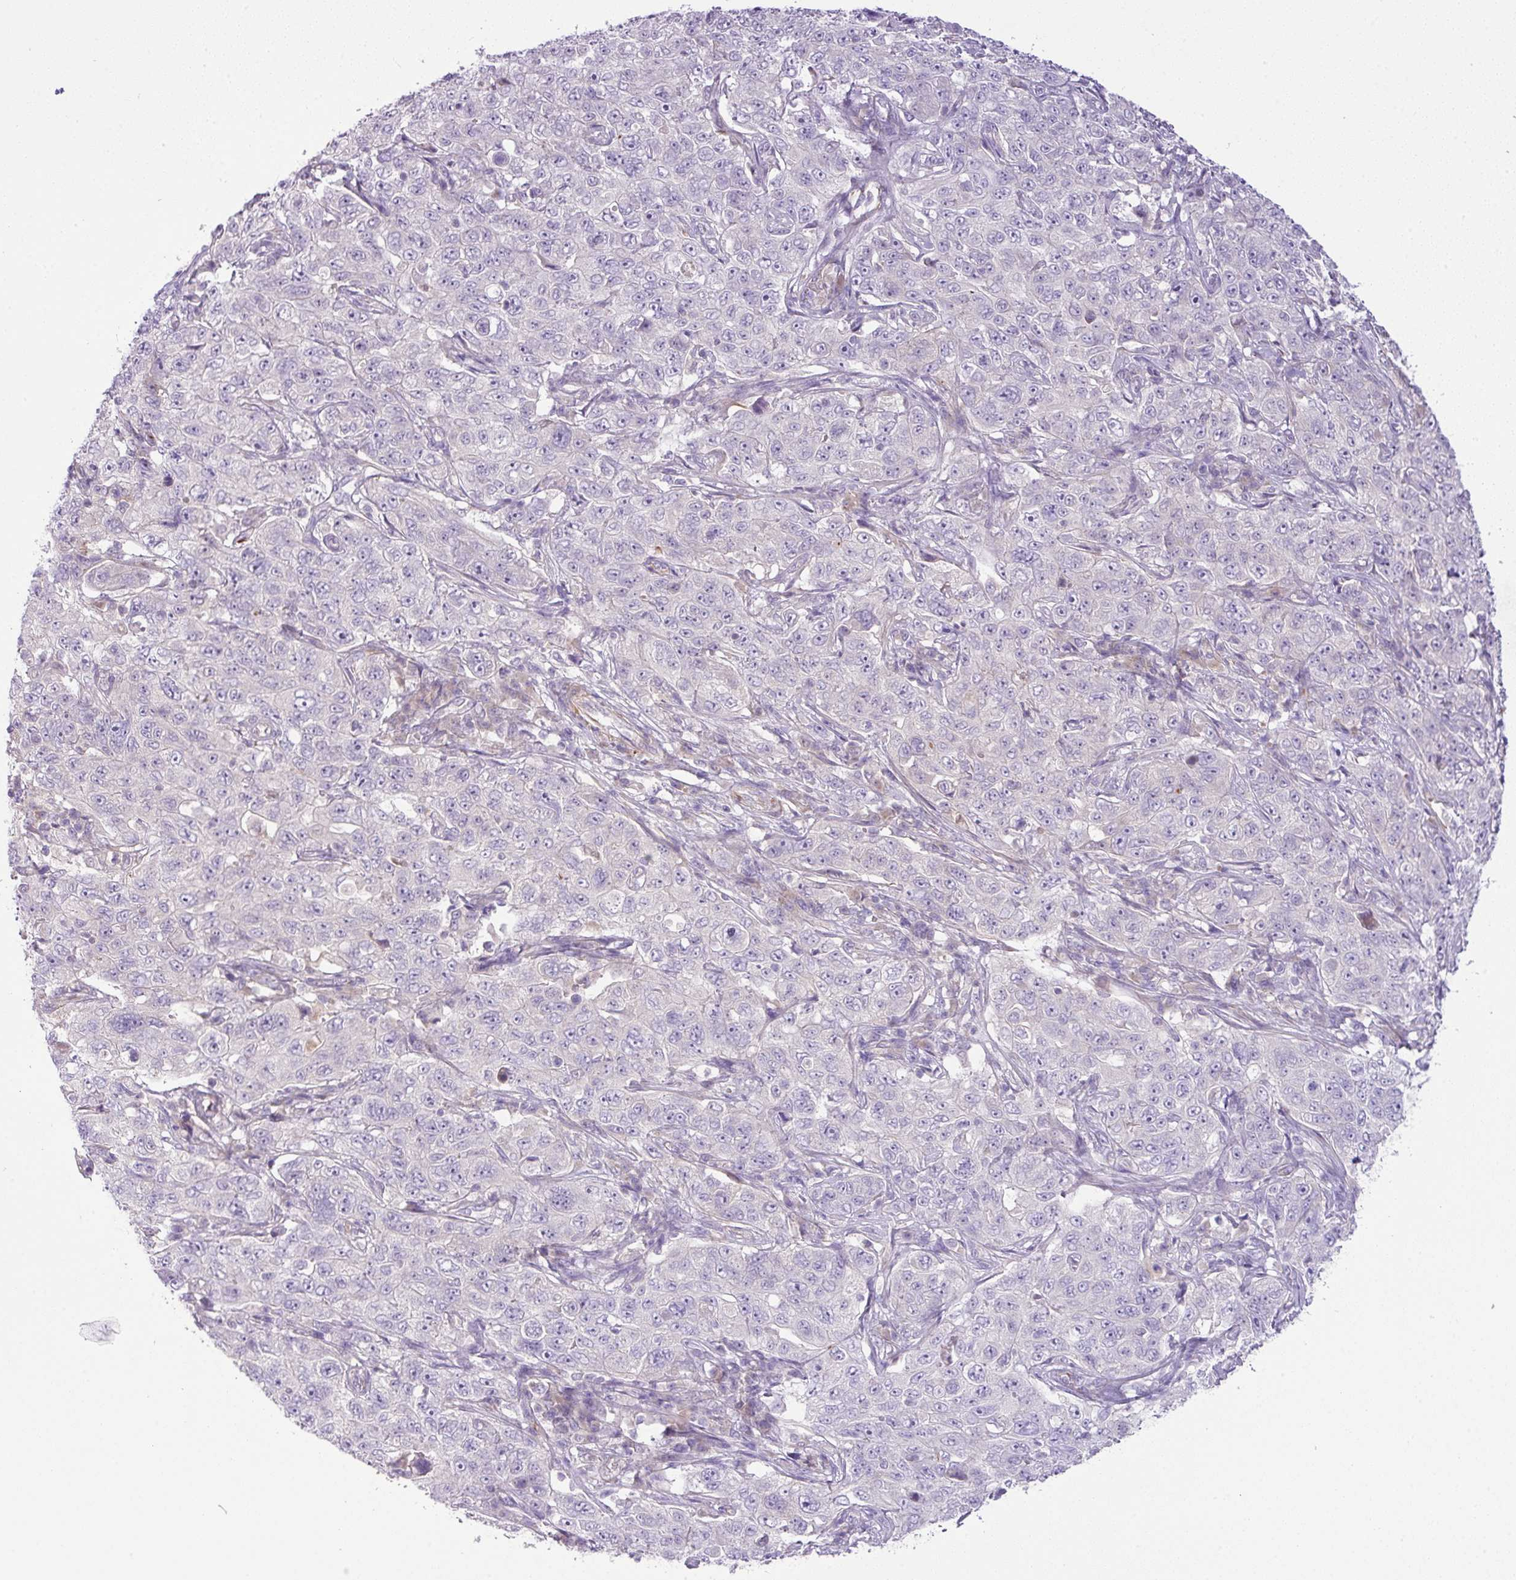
{"staining": {"intensity": "negative", "quantity": "none", "location": "none"}, "tissue": "pancreatic cancer", "cell_type": "Tumor cells", "image_type": "cancer", "snomed": [{"axis": "morphology", "description": "Adenocarcinoma, NOS"}, {"axis": "topography", "description": "Pancreas"}], "caption": "IHC of human adenocarcinoma (pancreatic) reveals no positivity in tumor cells. Nuclei are stained in blue.", "gene": "ENSG00000273748", "patient": {"sex": "male", "age": 68}}